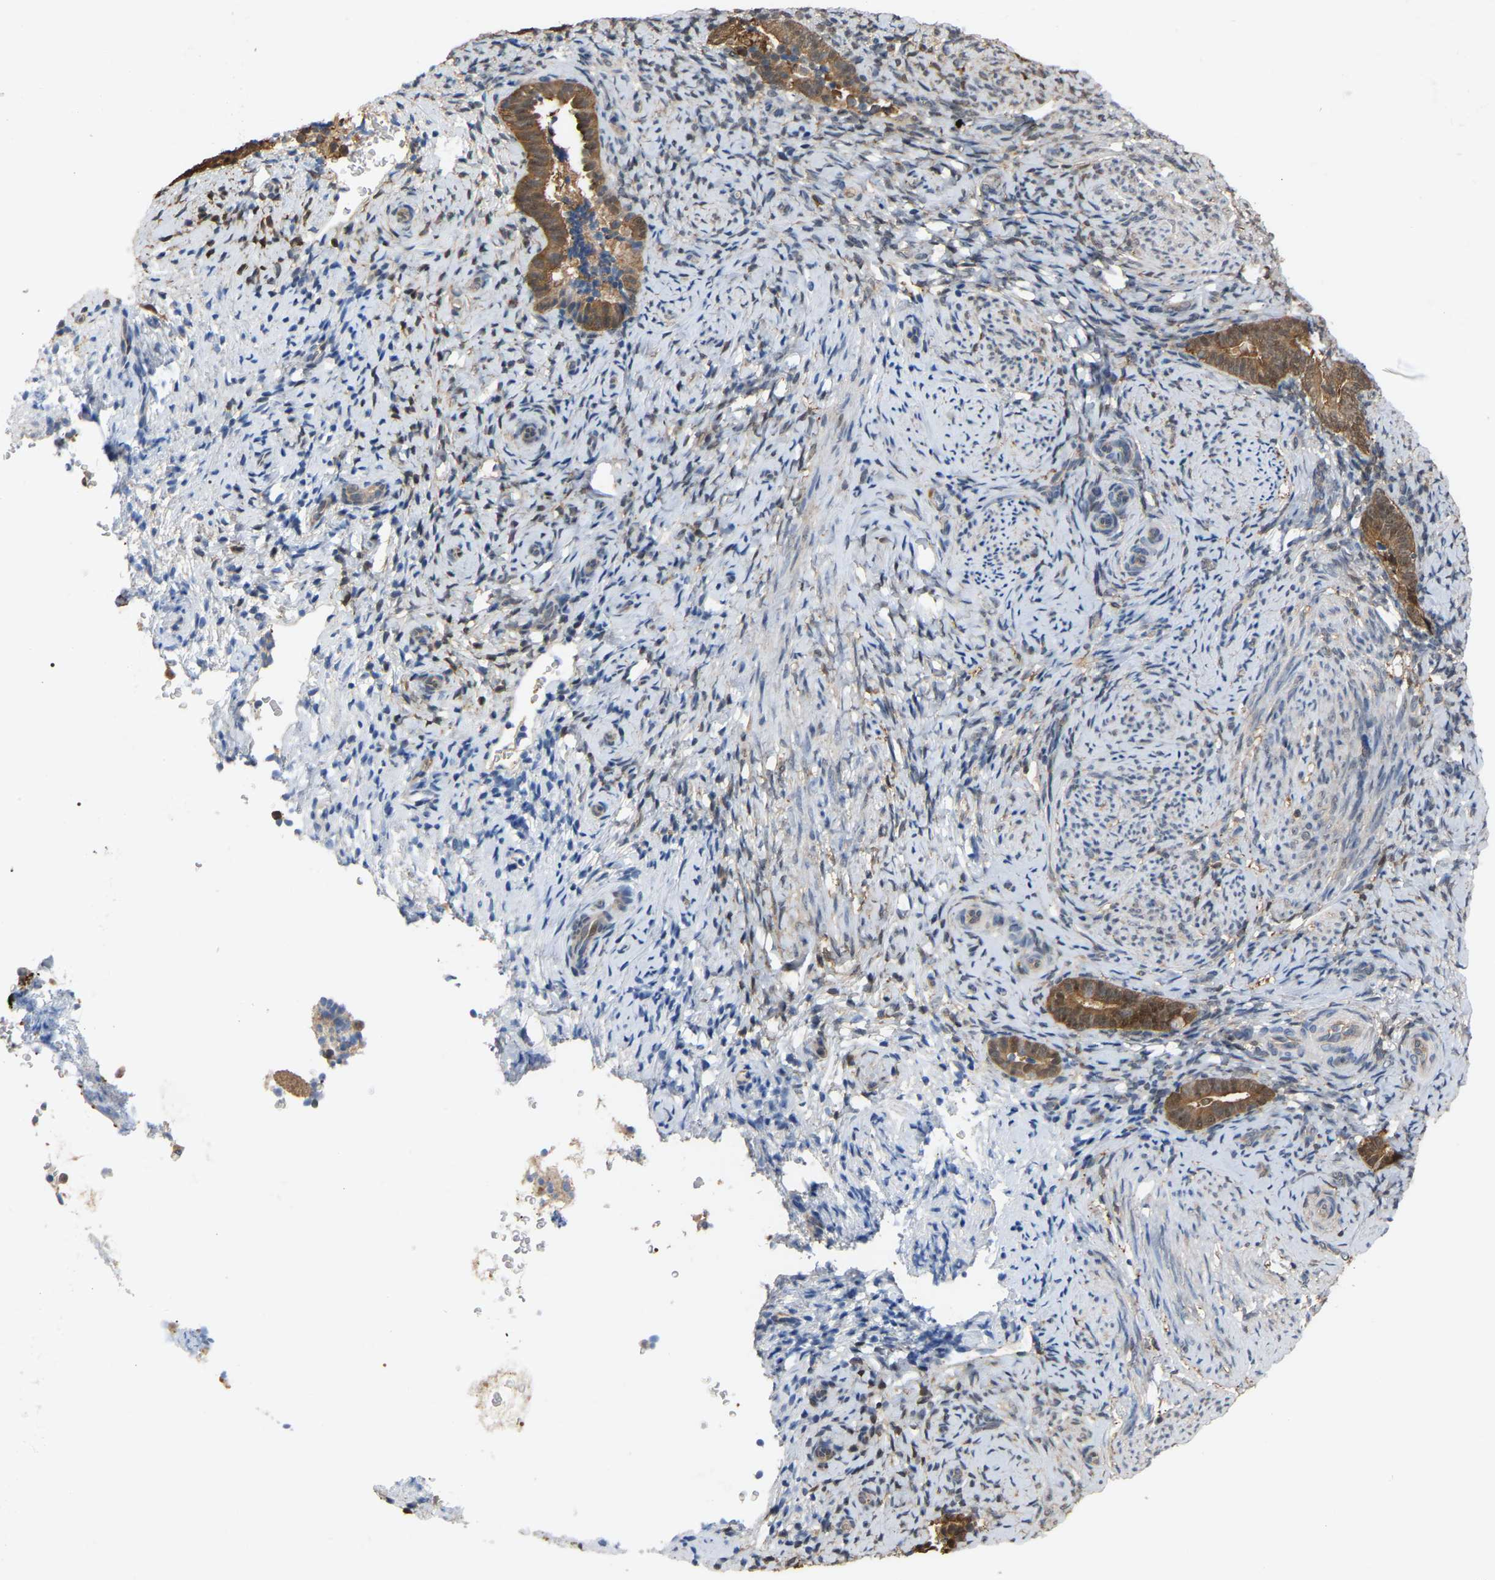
{"staining": {"intensity": "negative", "quantity": "none", "location": "none"}, "tissue": "endometrium", "cell_type": "Cells in endometrial stroma", "image_type": "normal", "snomed": [{"axis": "morphology", "description": "Normal tissue, NOS"}, {"axis": "topography", "description": "Endometrium"}], "caption": "The image shows no significant expression in cells in endometrial stroma of endometrium. (DAB (3,3'-diaminobenzidine) immunohistochemistry with hematoxylin counter stain).", "gene": "MTPN", "patient": {"sex": "female", "age": 51}}